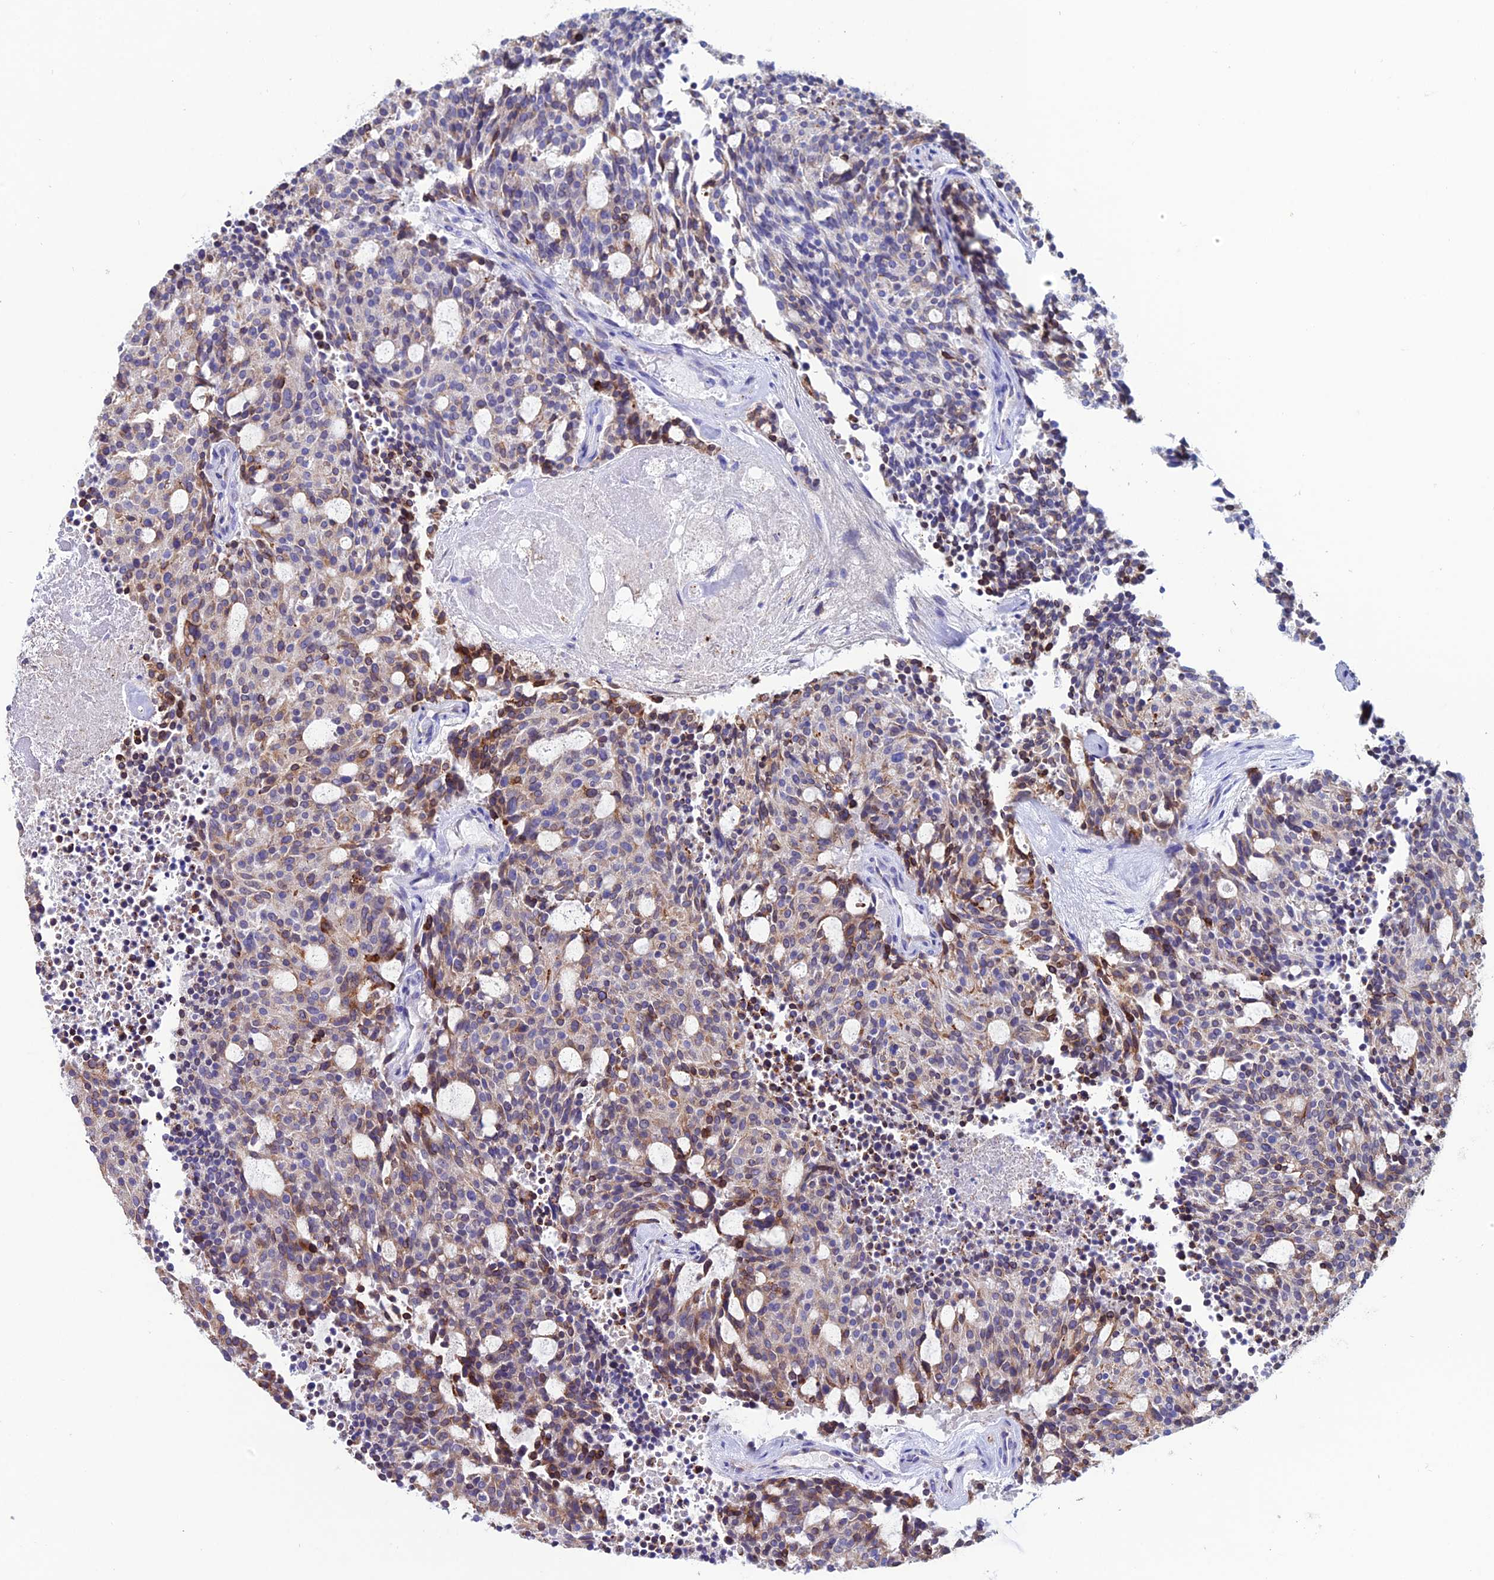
{"staining": {"intensity": "moderate", "quantity": "25%-75%", "location": "cytoplasmic/membranous"}, "tissue": "carcinoid", "cell_type": "Tumor cells", "image_type": "cancer", "snomed": [{"axis": "morphology", "description": "Carcinoid, malignant, NOS"}, {"axis": "topography", "description": "Pancreas"}], "caption": "Carcinoid (malignant) stained with a brown dye demonstrates moderate cytoplasmic/membranous positive expression in about 25%-75% of tumor cells.", "gene": "OR51Q1", "patient": {"sex": "female", "age": 54}}